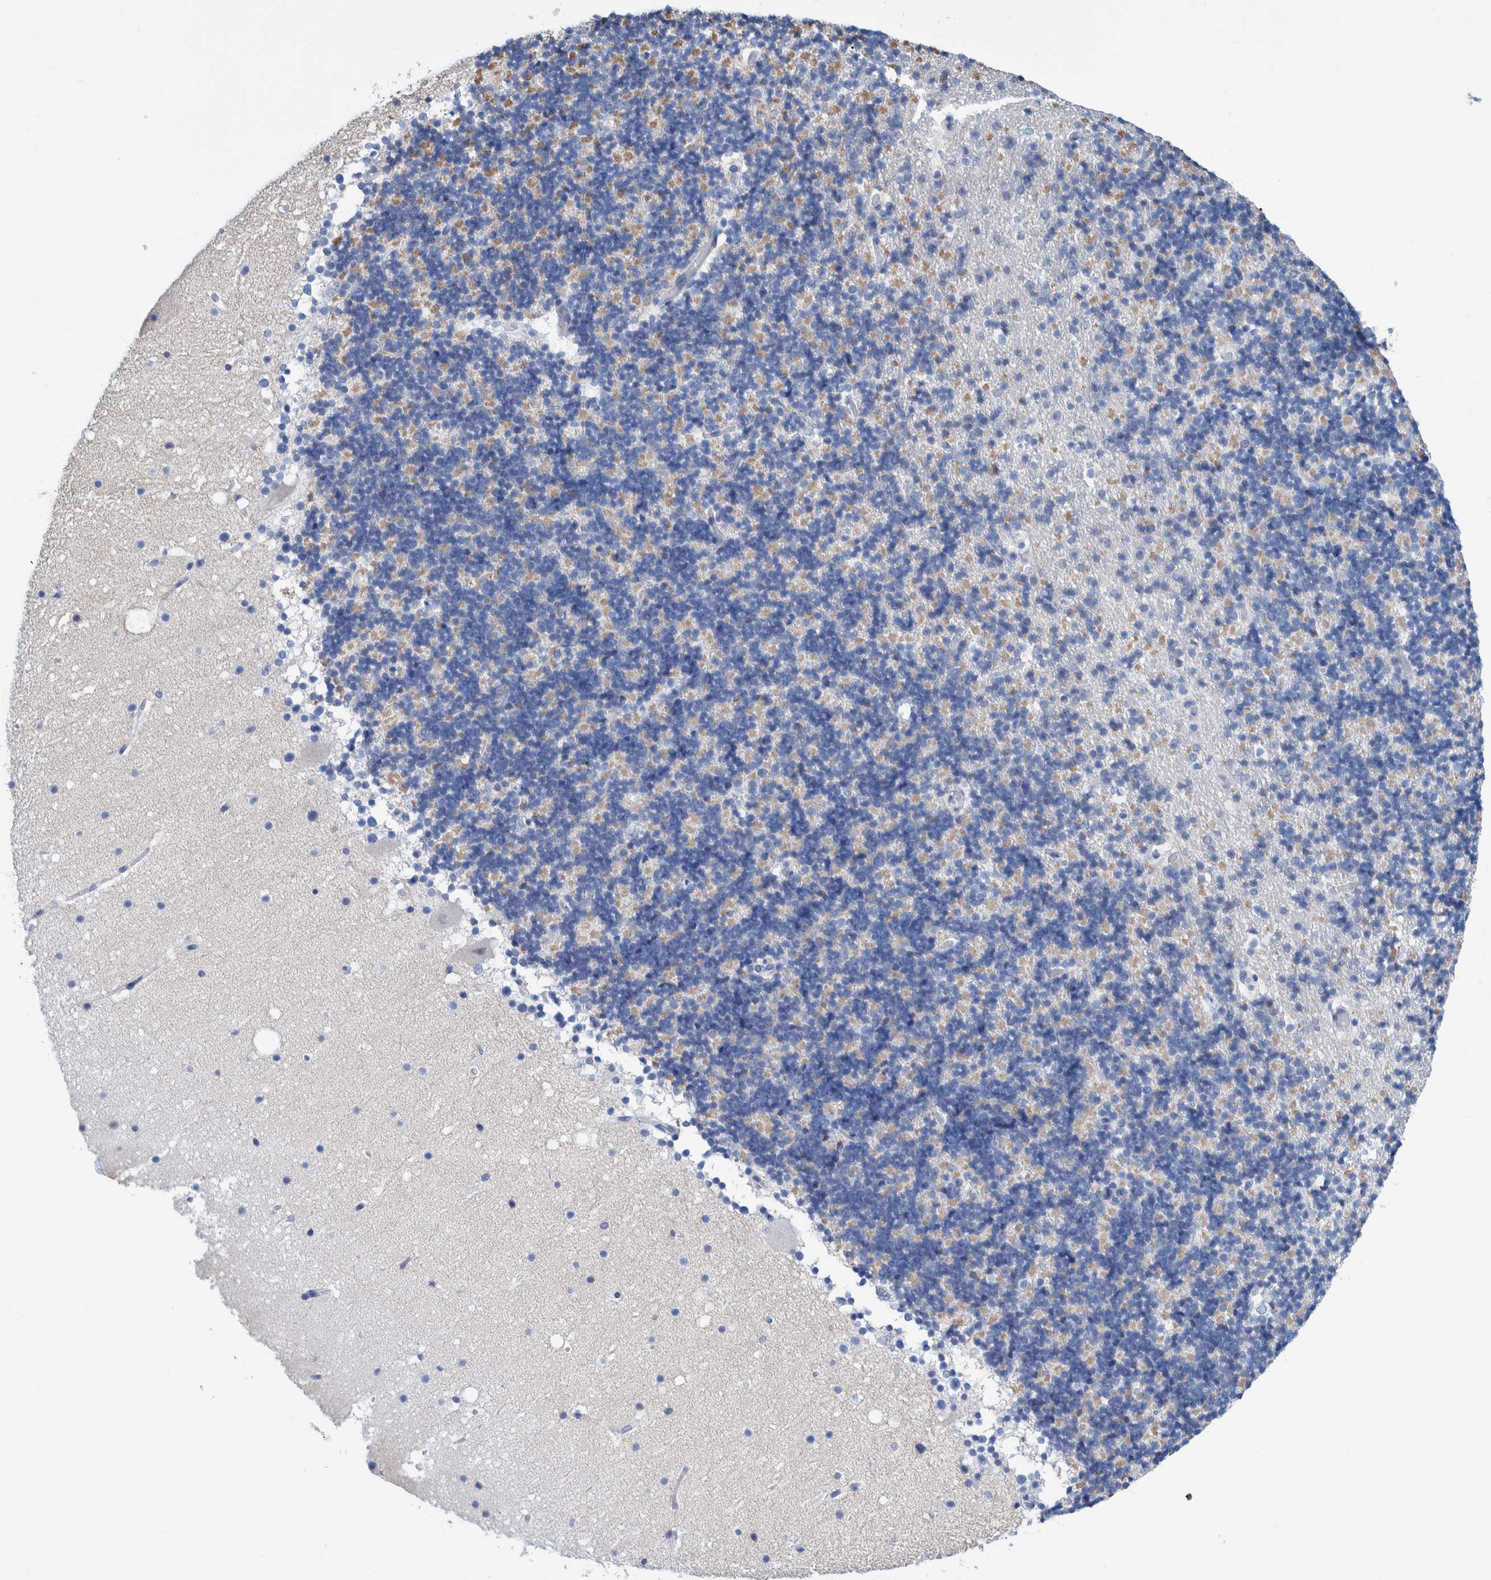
{"staining": {"intensity": "negative", "quantity": "none", "location": "none"}, "tissue": "cerebellum", "cell_type": "Cells in granular layer", "image_type": "normal", "snomed": [{"axis": "morphology", "description": "Normal tissue, NOS"}, {"axis": "topography", "description": "Cerebellum"}], "caption": "The immunohistochemistry (IHC) micrograph has no significant expression in cells in granular layer of cerebellum.", "gene": "KRT14", "patient": {"sex": "male", "age": 57}}